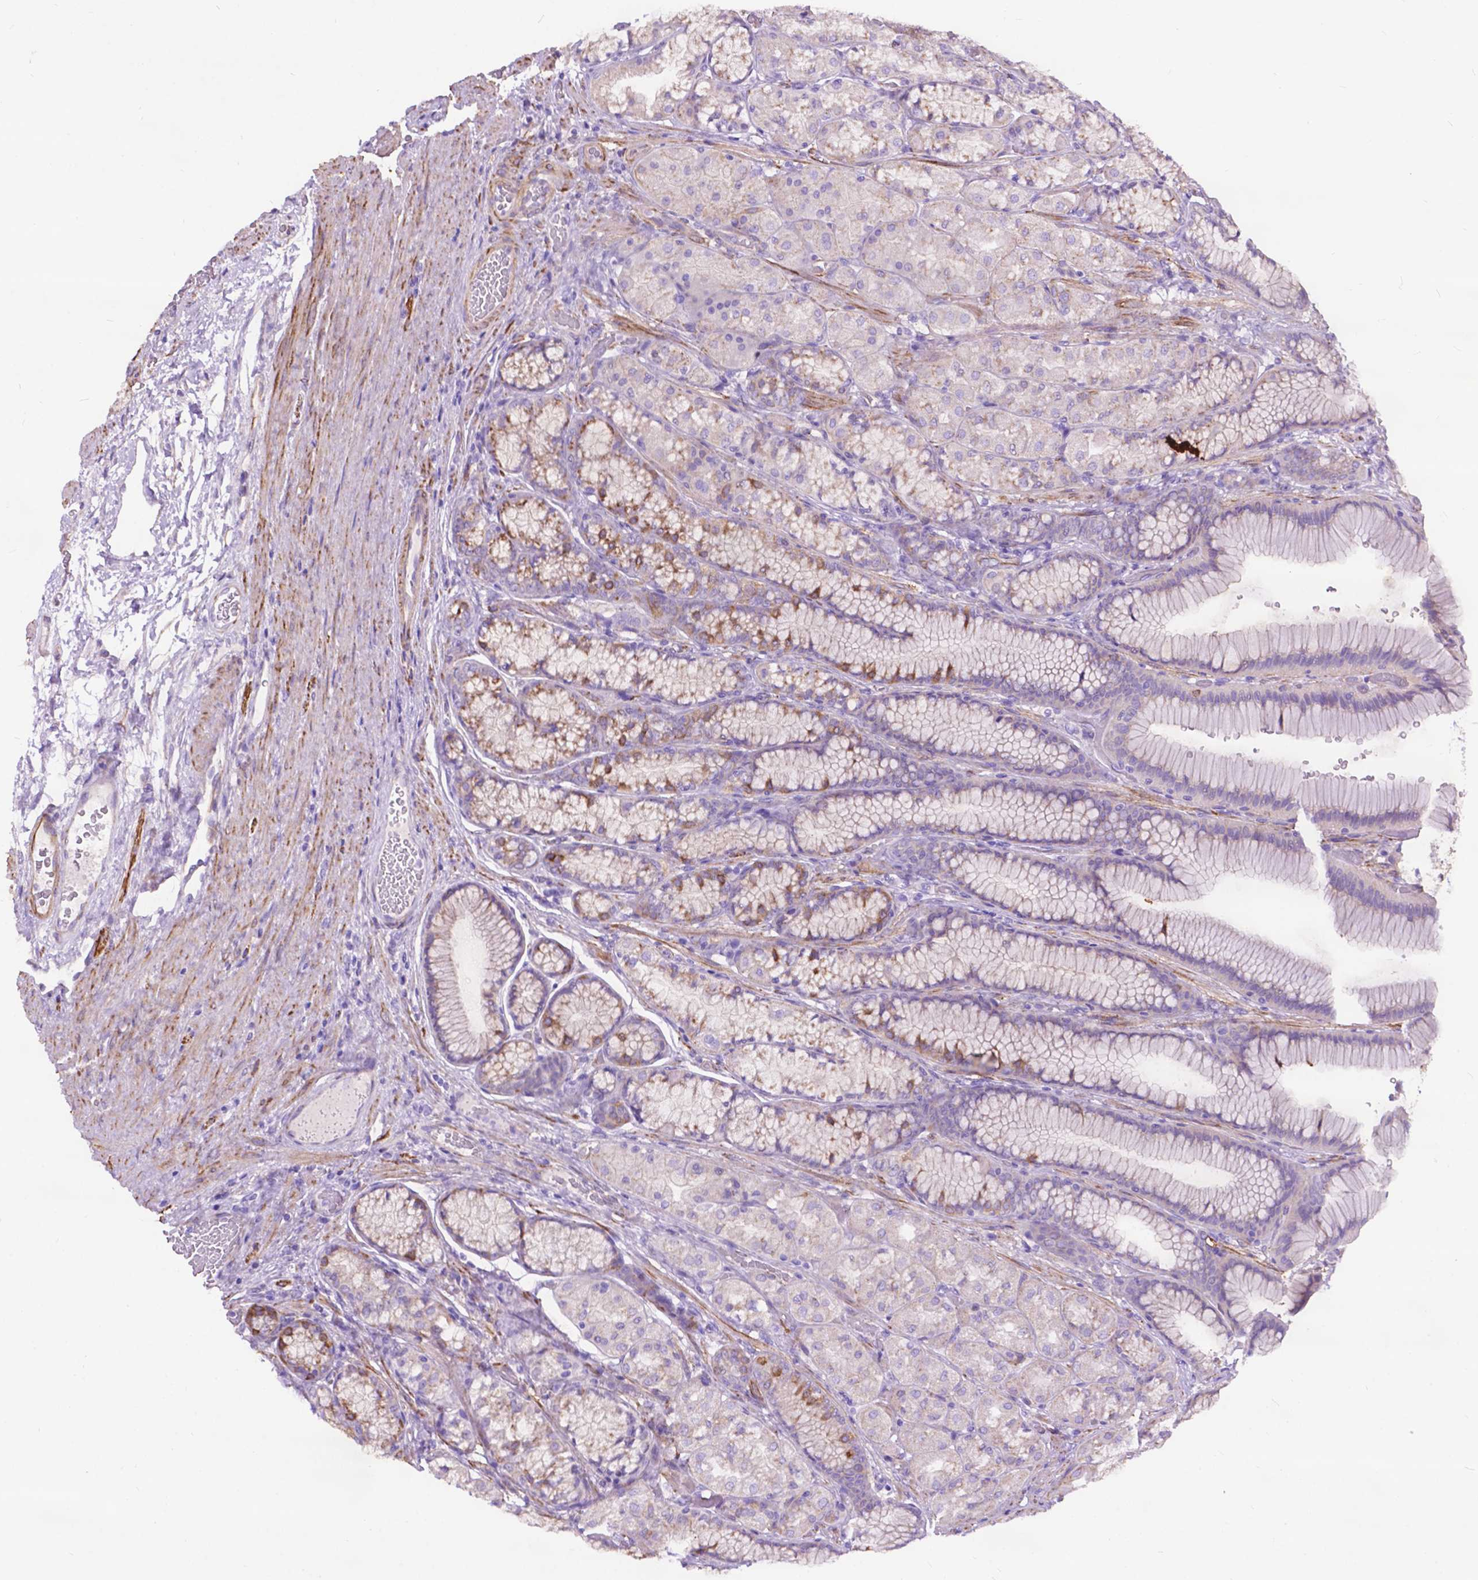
{"staining": {"intensity": "moderate", "quantity": "<25%", "location": "cytoplasmic/membranous"}, "tissue": "stomach", "cell_type": "Glandular cells", "image_type": "normal", "snomed": [{"axis": "morphology", "description": "Normal tissue, NOS"}, {"axis": "morphology", "description": "Adenocarcinoma, NOS"}, {"axis": "morphology", "description": "Adenocarcinoma, High grade"}, {"axis": "topography", "description": "Stomach, upper"}, {"axis": "topography", "description": "Stomach"}], "caption": "A brown stain labels moderate cytoplasmic/membranous positivity of a protein in glandular cells of normal stomach. (brown staining indicates protein expression, while blue staining denotes nuclei).", "gene": "PCDHA12", "patient": {"sex": "female", "age": 65}}